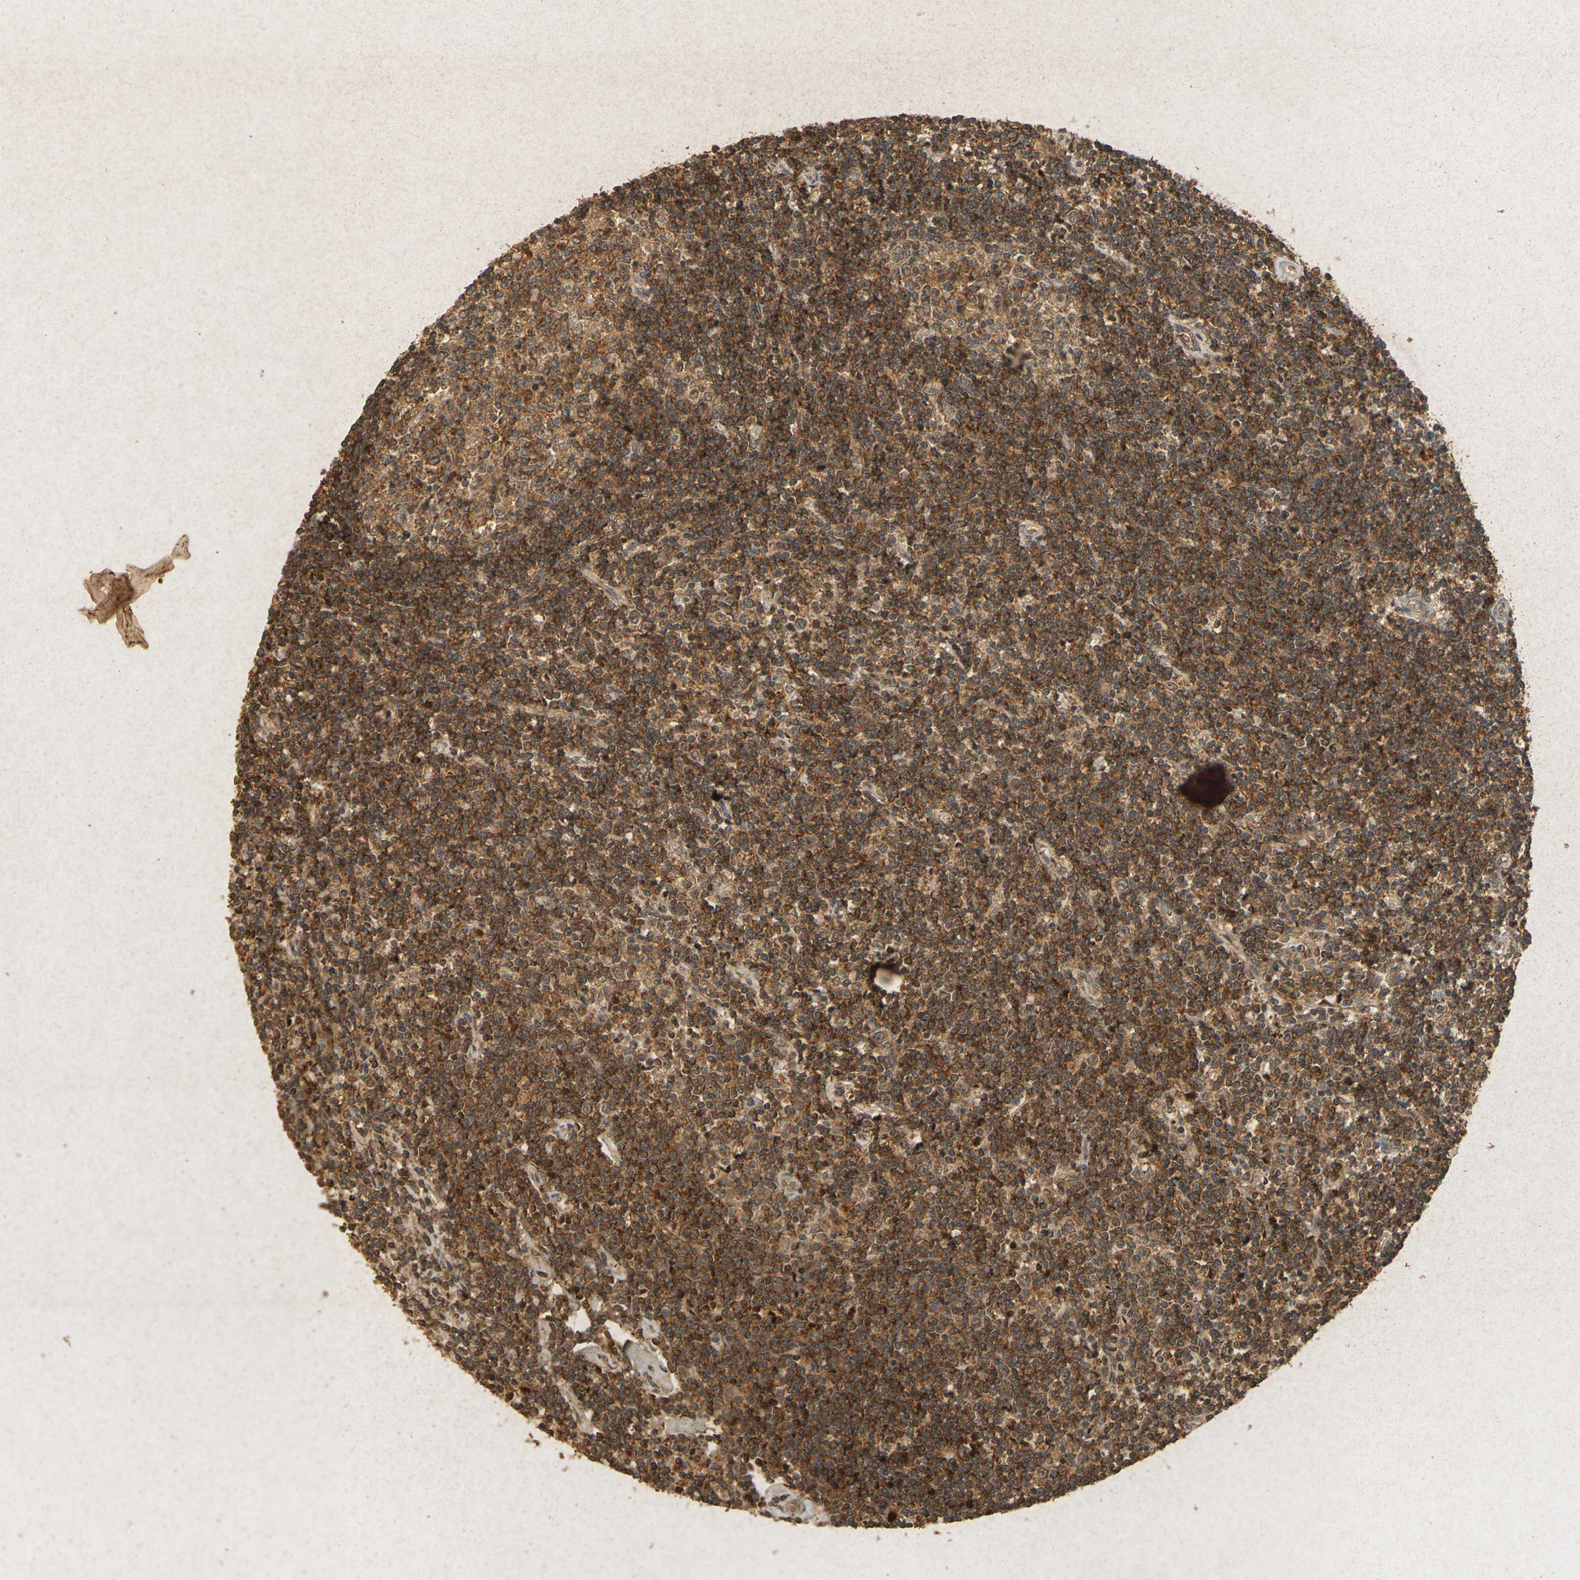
{"staining": {"intensity": "strong", "quantity": ">75%", "location": "cytoplasmic/membranous"}, "tissue": "lymphoma", "cell_type": "Tumor cells", "image_type": "cancer", "snomed": [{"axis": "morphology", "description": "Malignant lymphoma, non-Hodgkin's type, Low grade"}, {"axis": "topography", "description": "Spleen"}], "caption": "The image displays staining of lymphoma, revealing strong cytoplasmic/membranous protein staining (brown color) within tumor cells.", "gene": "ERN1", "patient": {"sex": "male", "age": 76}}